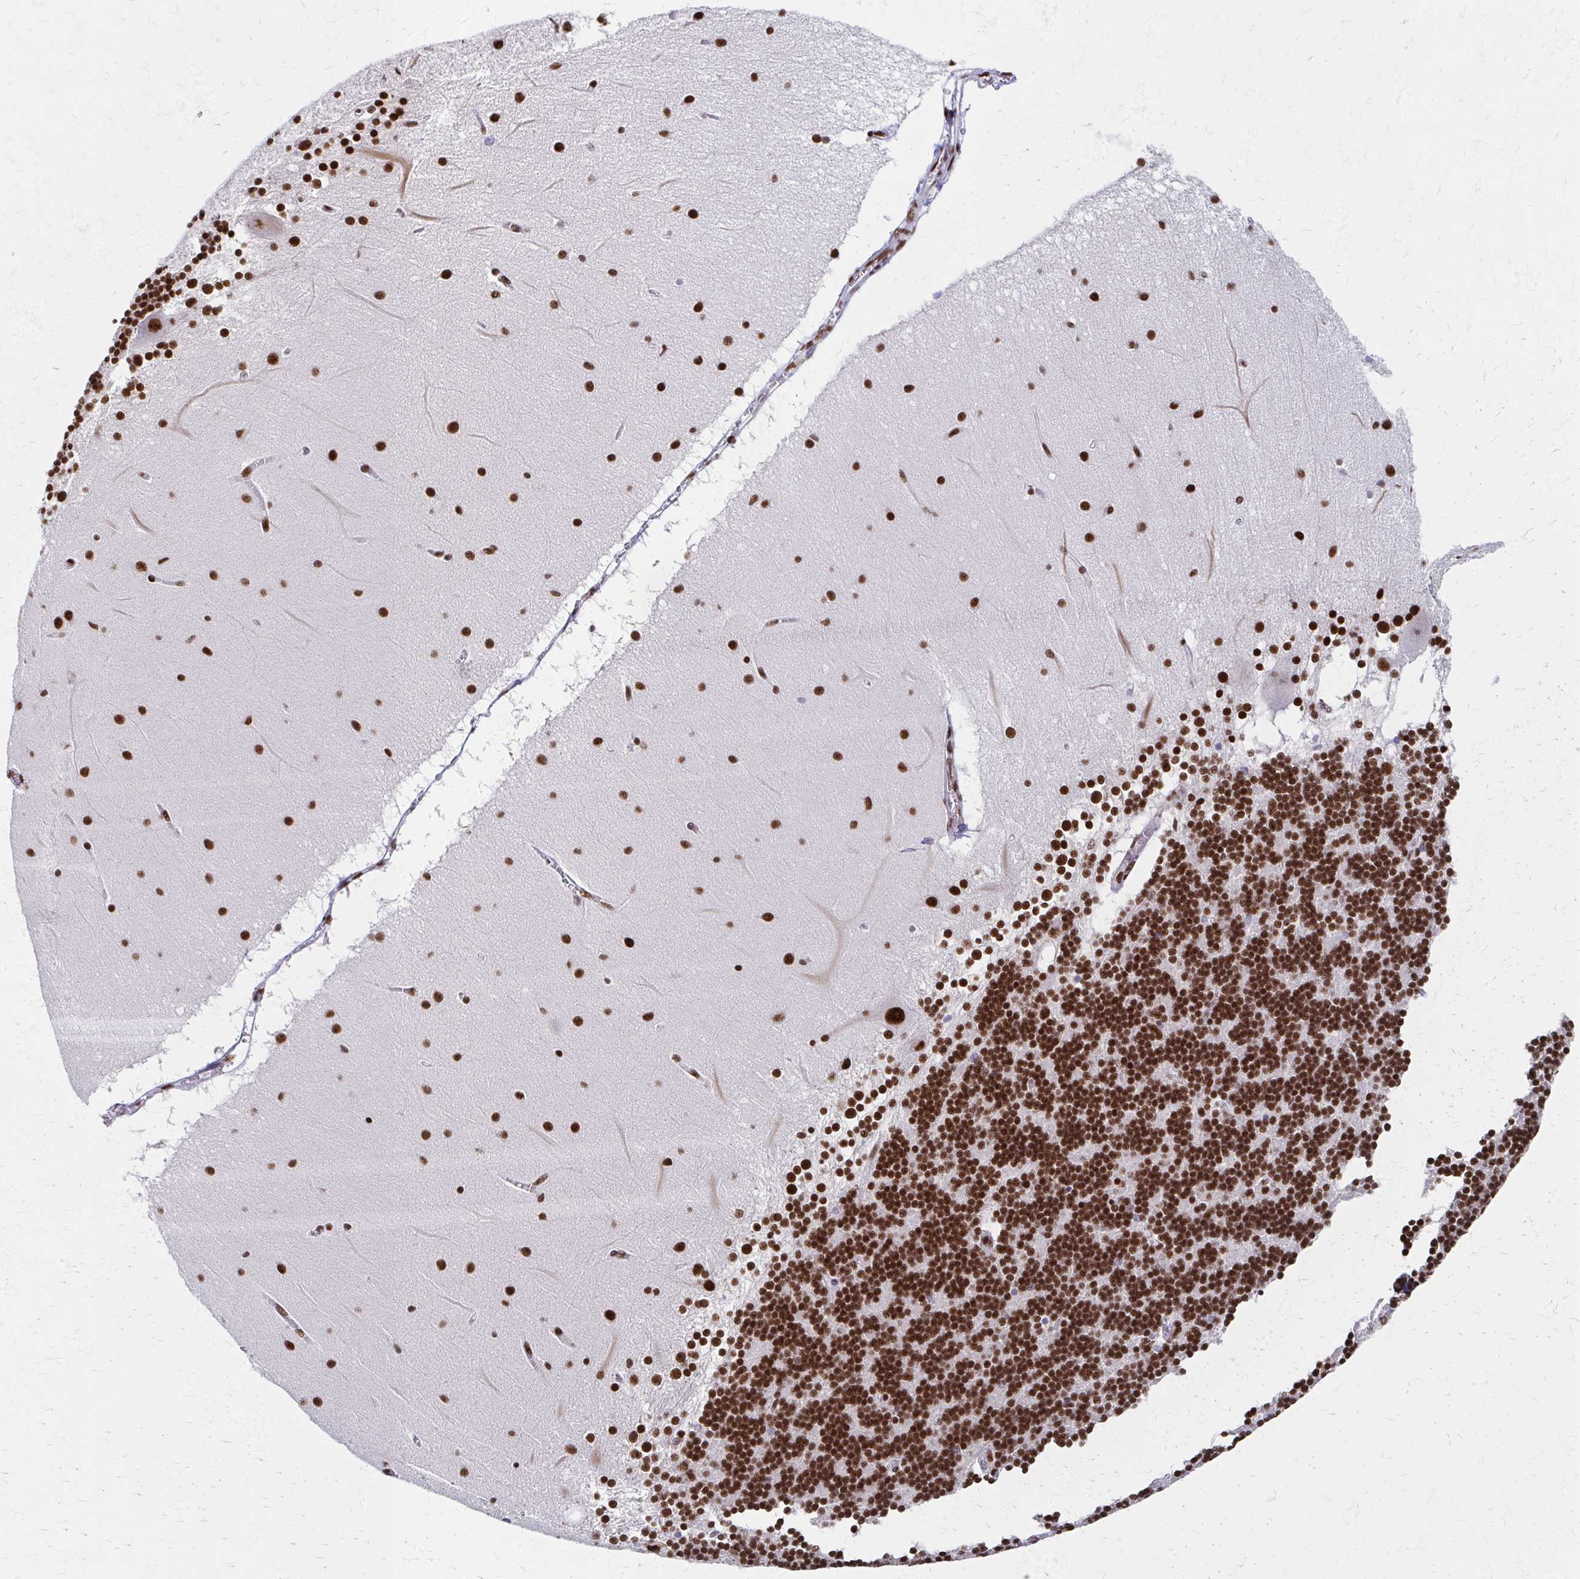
{"staining": {"intensity": "strong", "quantity": ">75%", "location": "nuclear"}, "tissue": "cerebellum", "cell_type": "Cells in granular layer", "image_type": "normal", "snomed": [{"axis": "morphology", "description": "Normal tissue, NOS"}, {"axis": "topography", "description": "Cerebellum"}], "caption": "A brown stain shows strong nuclear expression of a protein in cells in granular layer of unremarkable cerebellum.", "gene": "CNKSR3", "patient": {"sex": "female", "age": 54}}